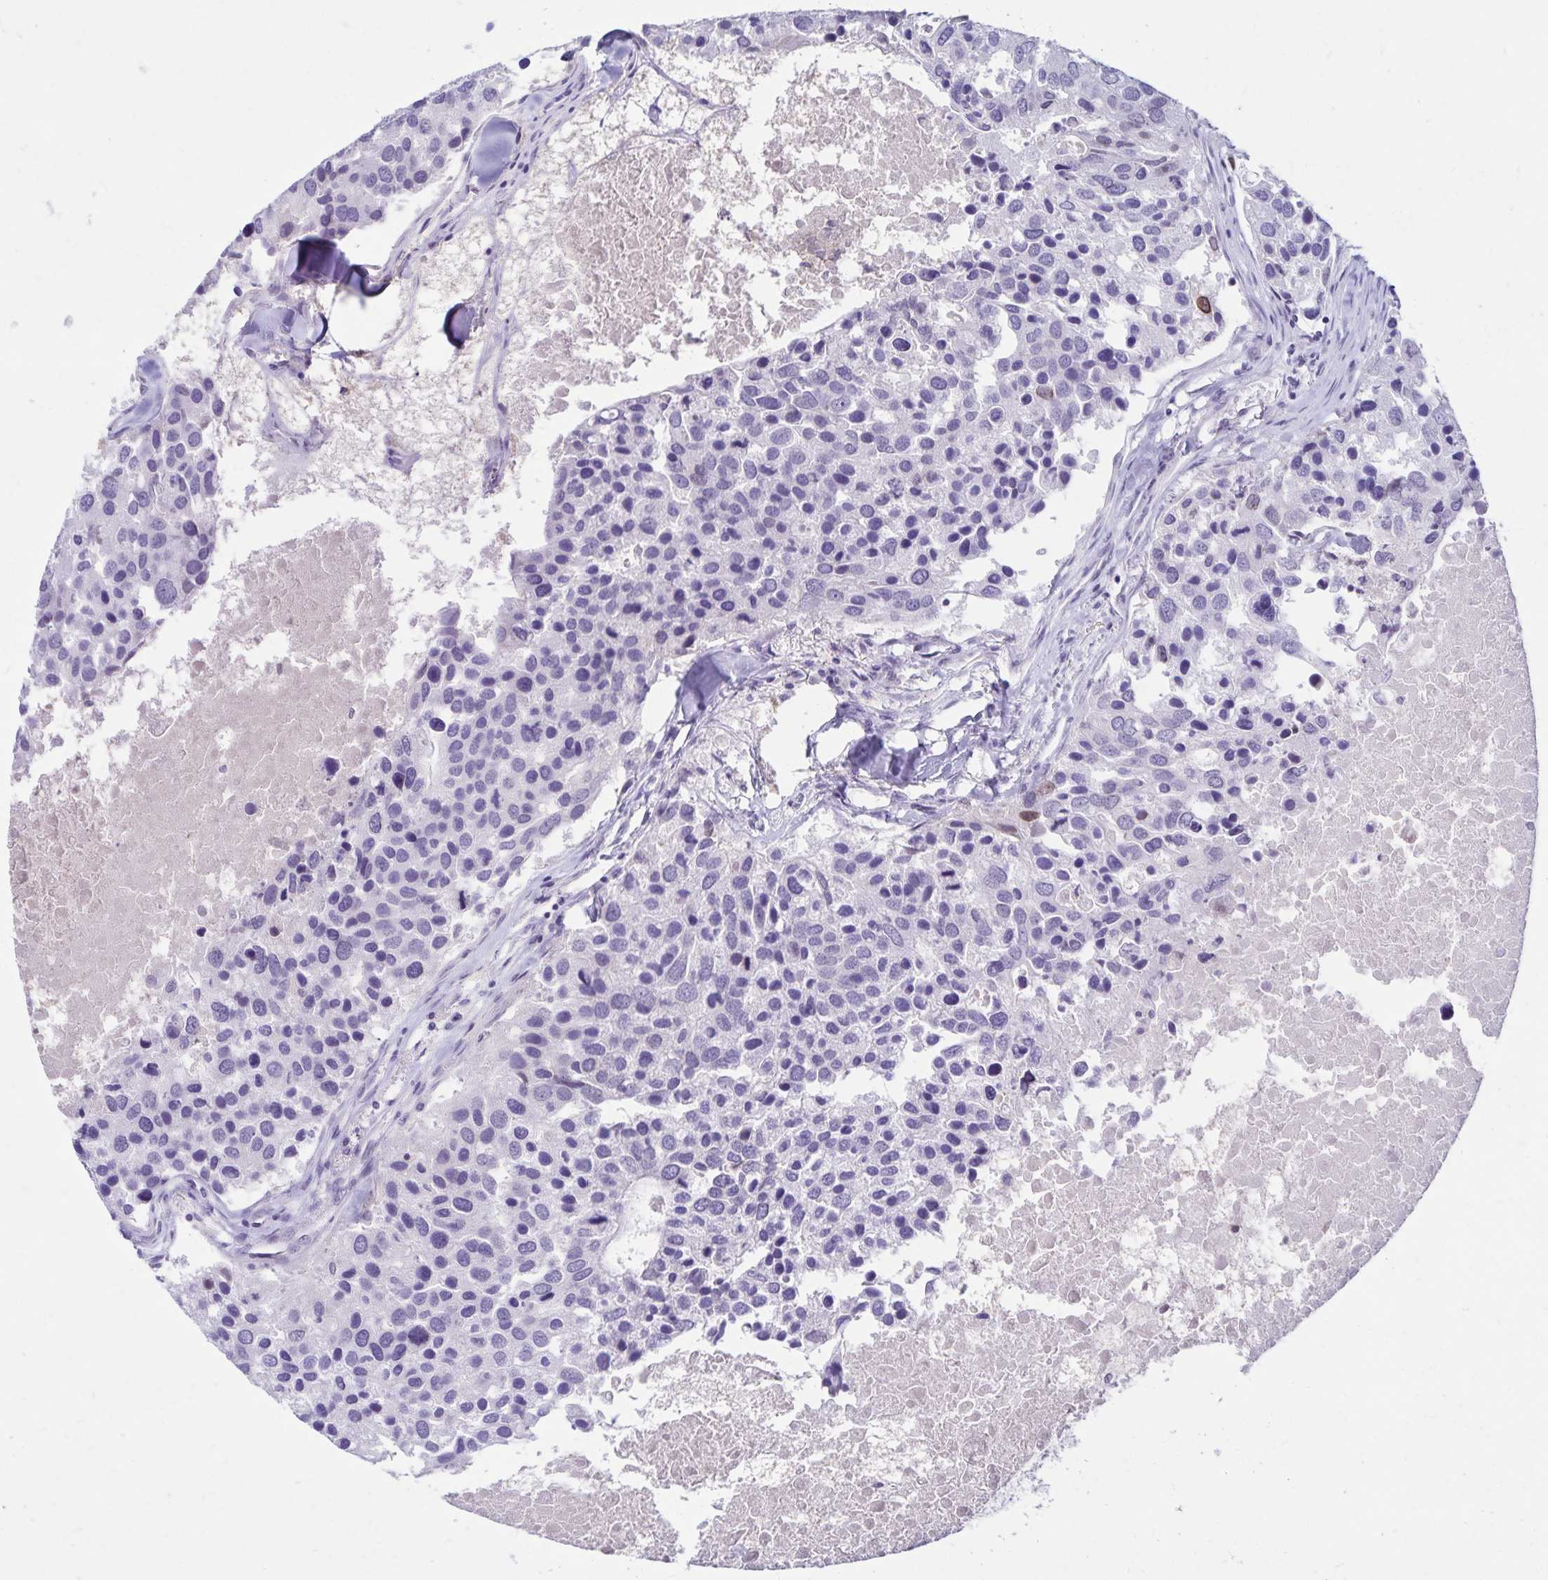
{"staining": {"intensity": "negative", "quantity": "none", "location": "none"}, "tissue": "breast cancer", "cell_type": "Tumor cells", "image_type": "cancer", "snomed": [{"axis": "morphology", "description": "Duct carcinoma"}, {"axis": "topography", "description": "Breast"}], "caption": "This is a photomicrograph of IHC staining of breast cancer (infiltrating ductal carcinoma), which shows no expression in tumor cells.", "gene": "FAM166C", "patient": {"sex": "female", "age": 83}}